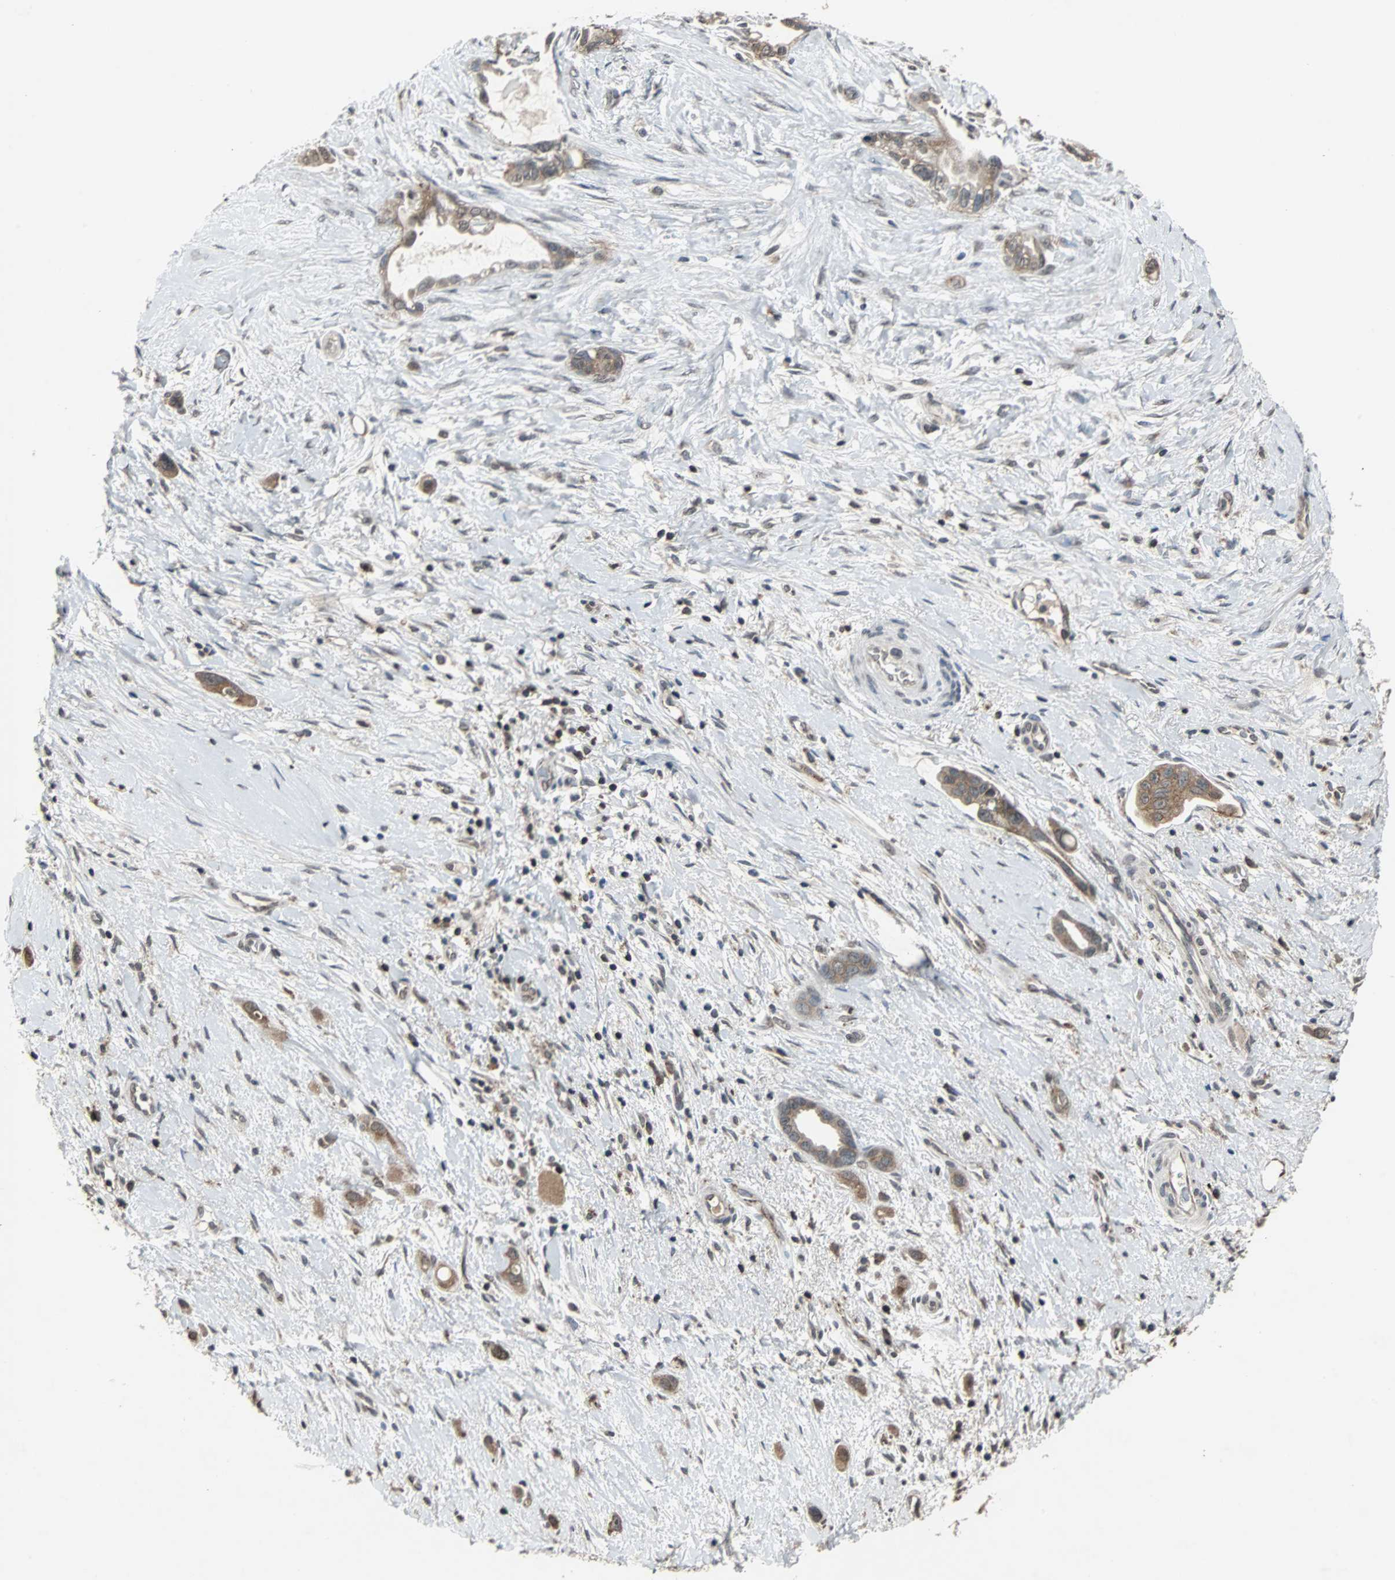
{"staining": {"intensity": "moderate", "quantity": ">75%", "location": "cytoplasmic/membranous"}, "tissue": "liver cancer", "cell_type": "Tumor cells", "image_type": "cancer", "snomed": [{"axis": "morphology", "description": "Cholangiocarcinoma"}, {"axis": "topography", "description": "Liver"}], "caption": "This photomicrograph exhibits immunohistochemistry staining of liver cholangiocarcinoma, with medium moderate cytoplasmic/membranous expression in about >75% of tumor cells.", "gene": "LSR", "patient": {"sex": "female", "age": 65}}